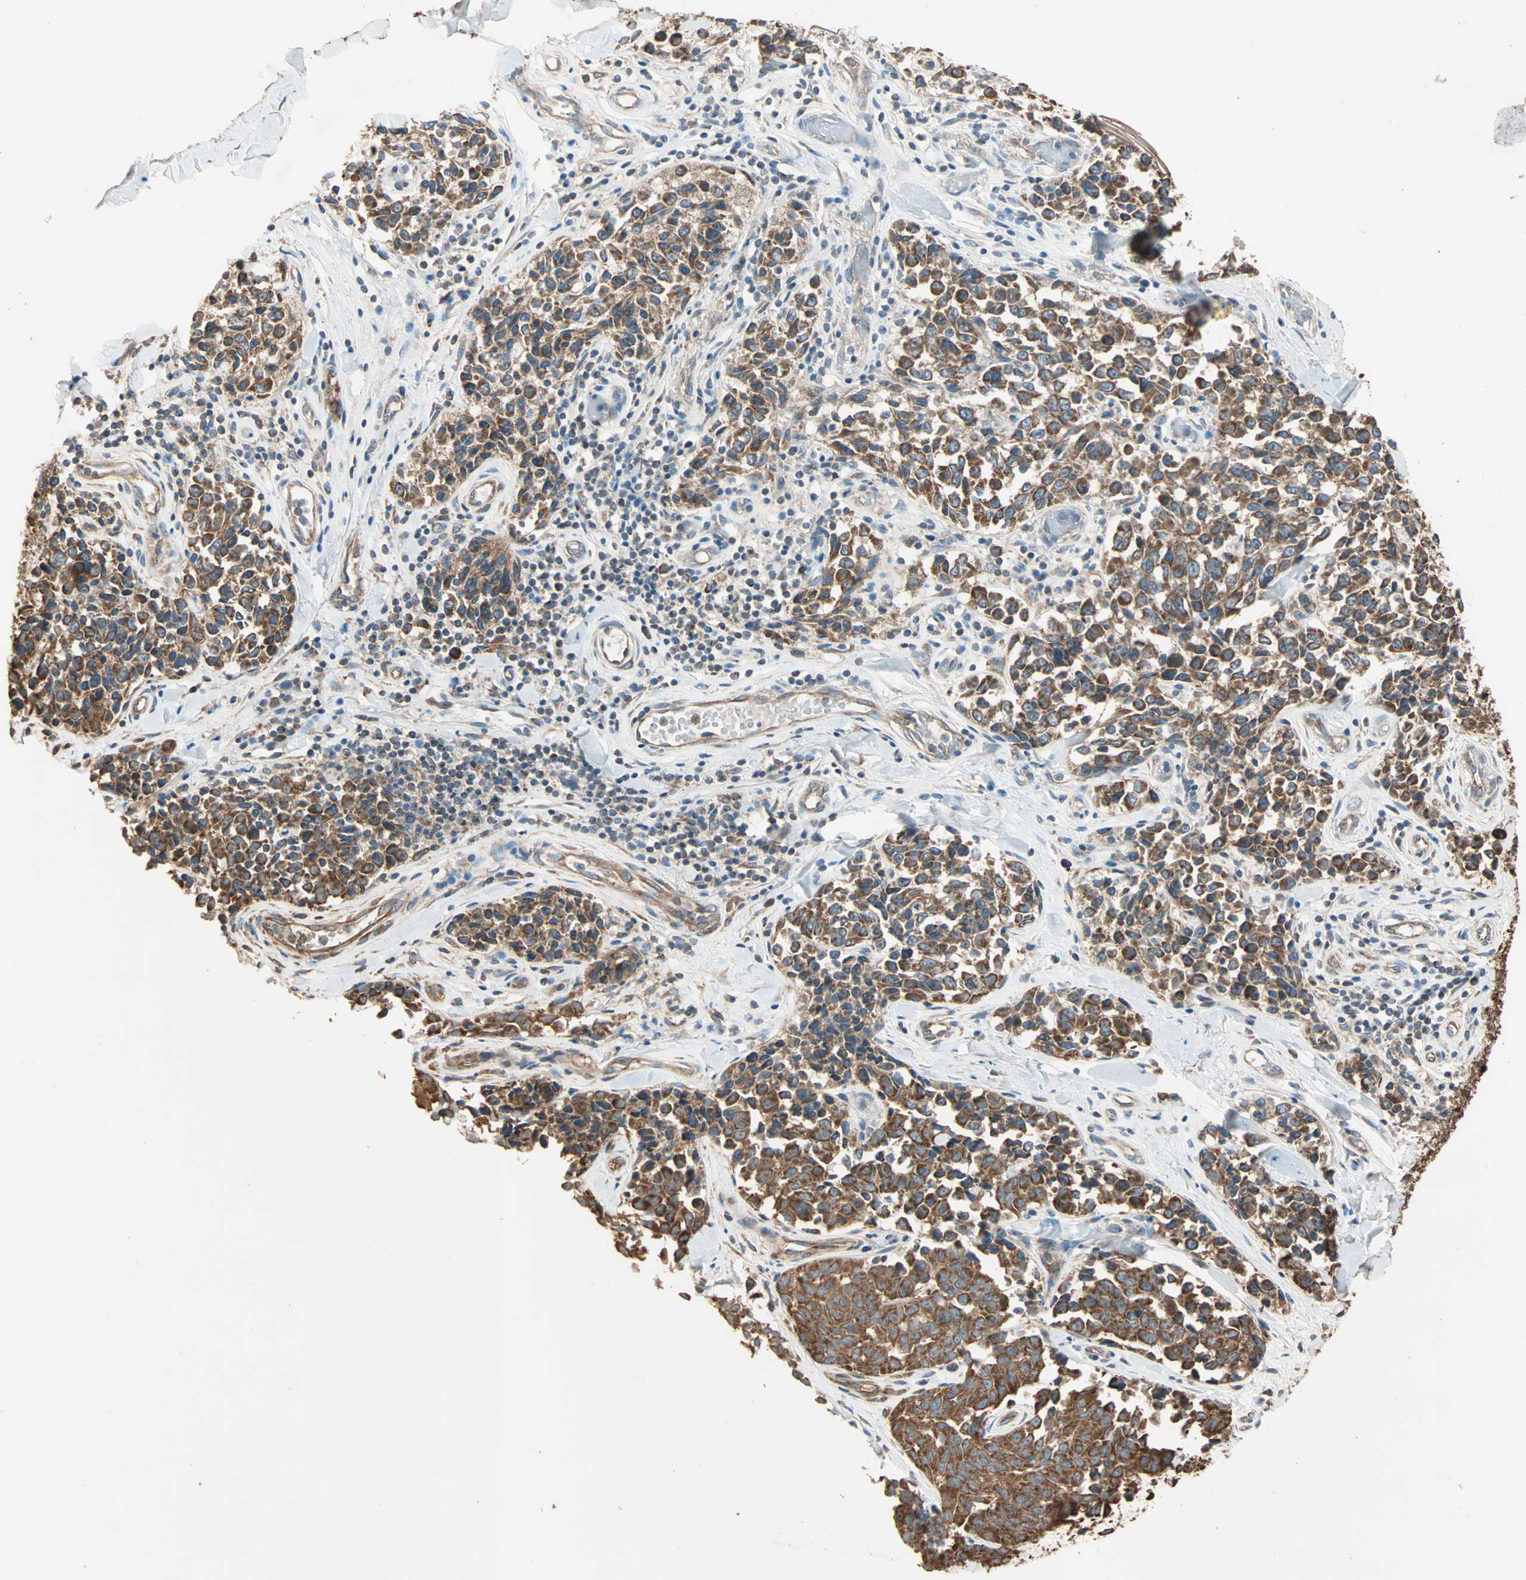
{"staining": {"intensity": "strong", "quantity": ">75%", "location": "cytoplasmic/membranous"}, "tissue": "melanoma", "cell_type": "Tumor cells", "image_type": "cancer", "snomed": [{"axis": "morphology", "description": "Malignant melanoma, NOS"}, {"axis": "topography", "description": "Skin"}], "caption": "The photomicrograph reveals a brown stain indicating the presence of a protein in the cytoplasmic/membranous of tumor cells in melanoma. Nuclei are stained in blue.", "gene": "EIF4G2", "patient": {"sex": "female", "age": 64}}